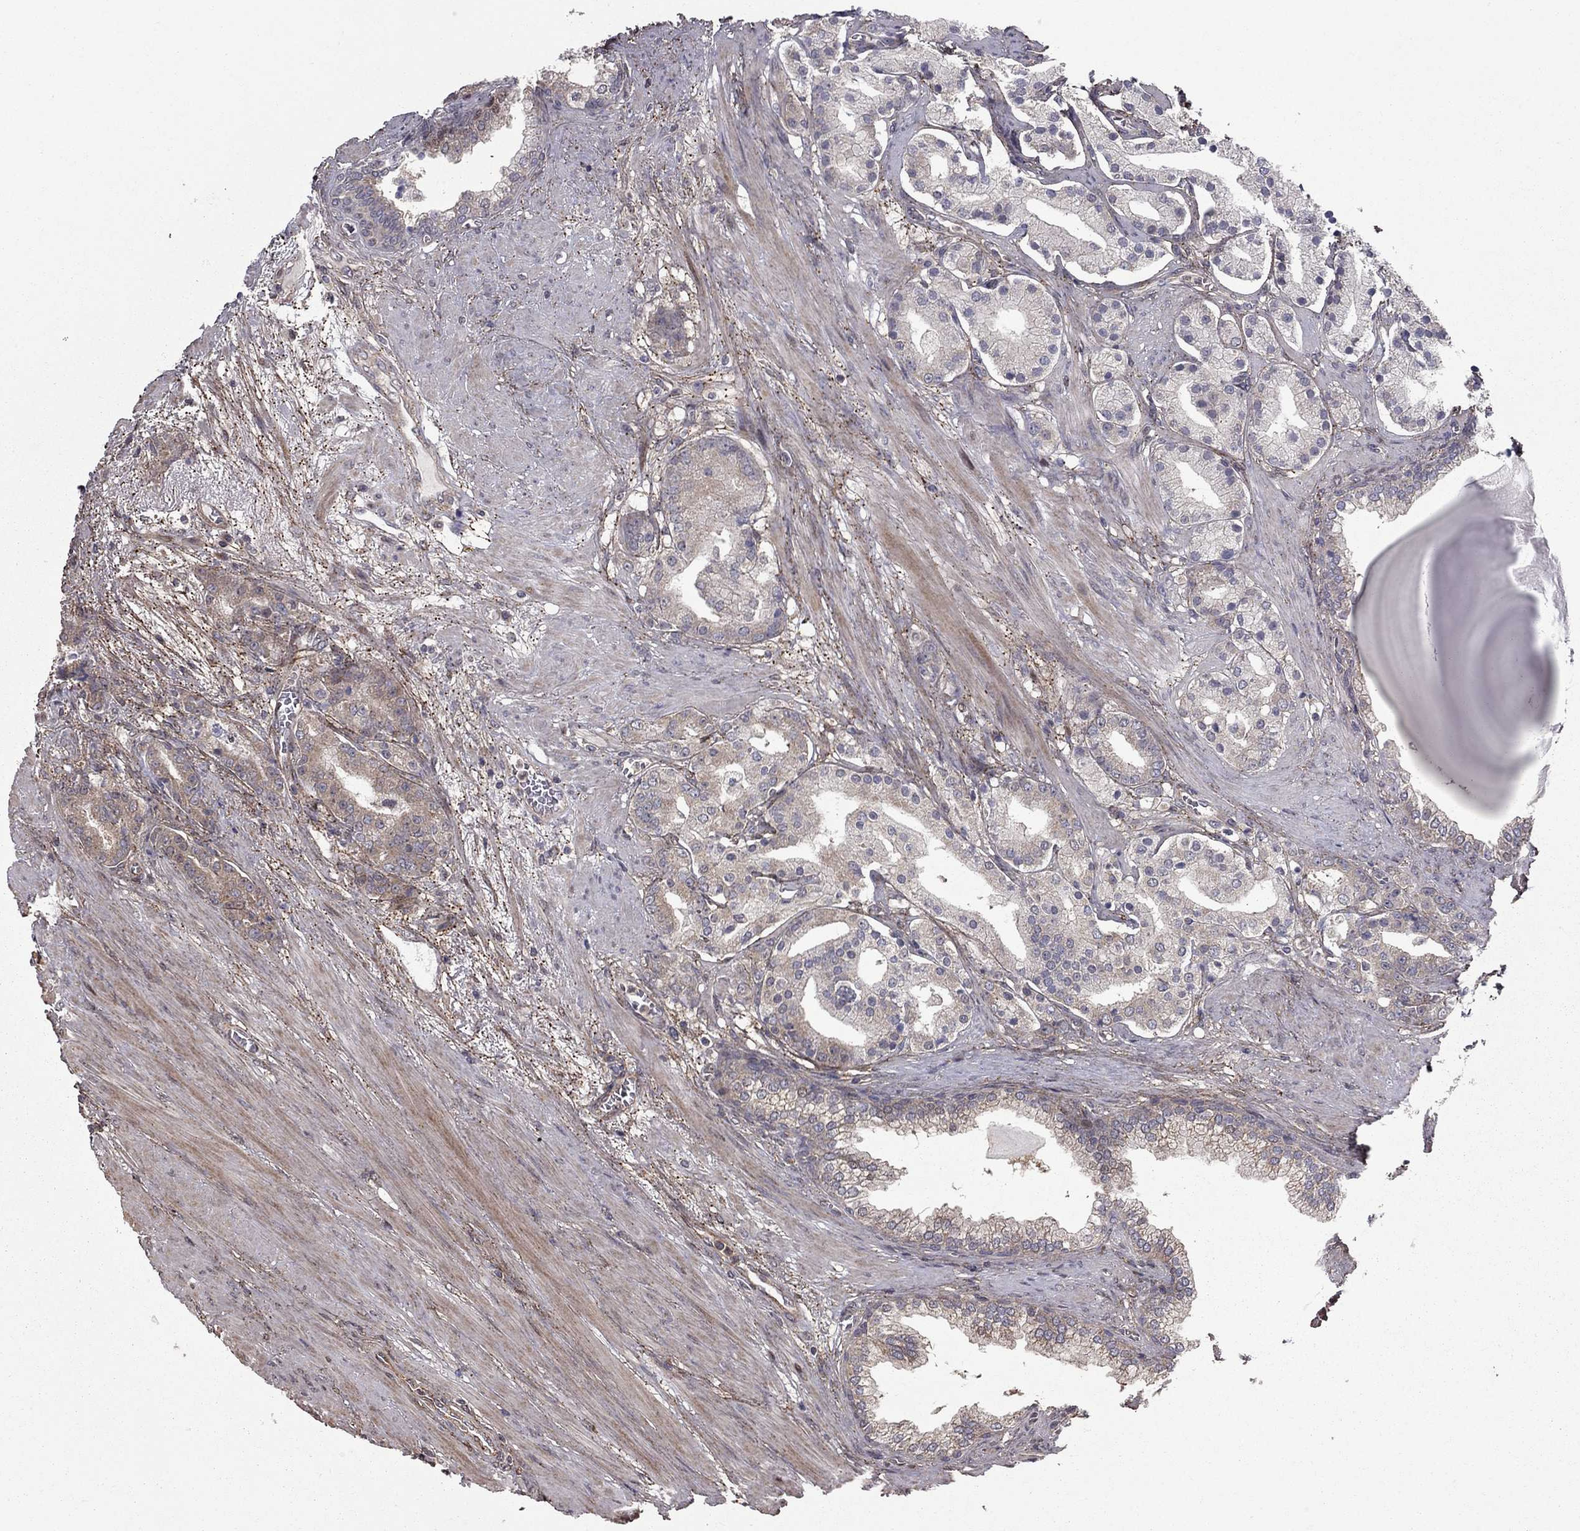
{"staining": {"intensity": "weak", "quantity": "25%-75%", "location": "cytoplasmic/membranous"}, "tissue": "prostate cancer", "cell_type": "Tumor cells", "image_type": "cancer", "snomed": [{"axis": "morphology", "description": "Adenocarcinoma, NOS"}, {"axis": "topography", "description": "Prostate"}], "caption": "Prostate cancer stained with a protein marker shows weak staining in tumor cells.", "gene": "DUSP7", "patient": {"sex": "male", "age": 69}}